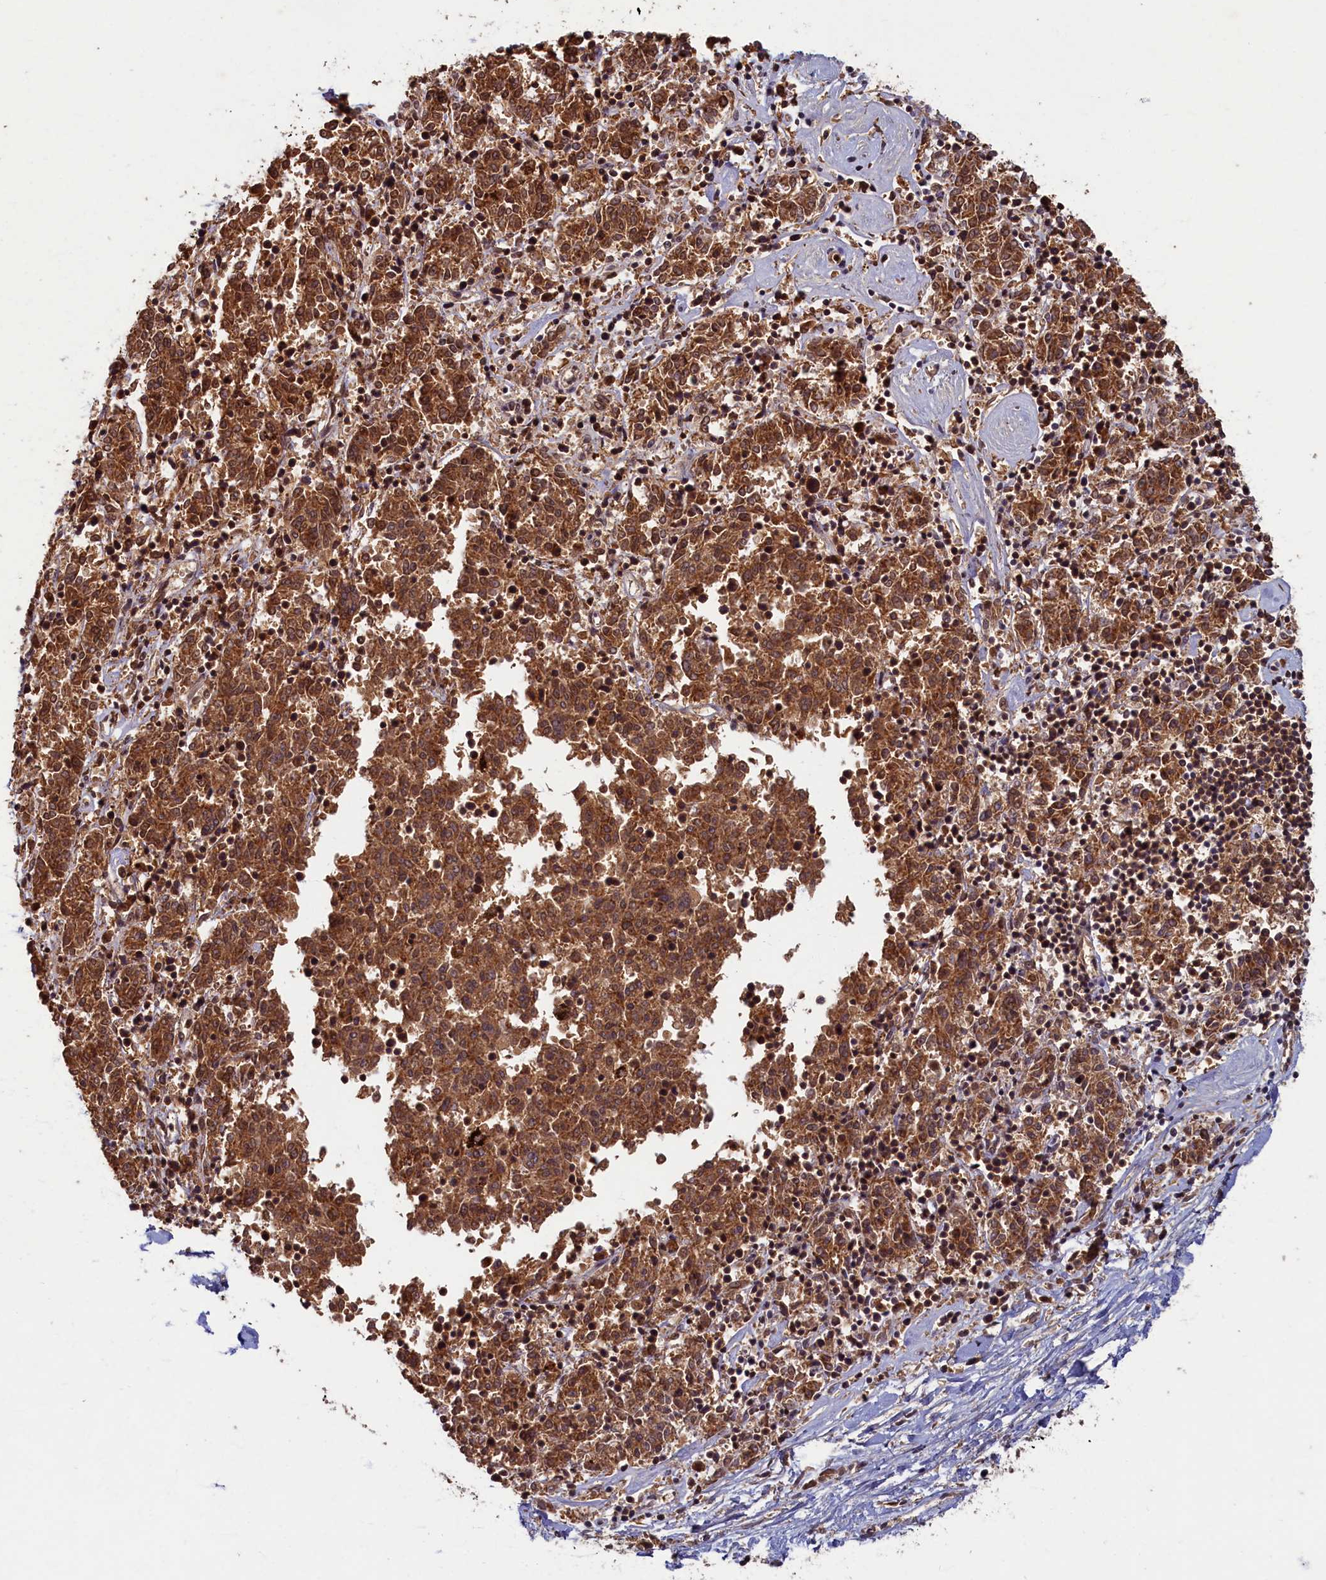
{"staining": {"intensity": "strong", "quantity": ">75%", "location": "cytoplasmic/membranous,nuclear"}, "tissue": "melanoma", "cell_type": "Tumor cells", "image_type": "cancer", "snomed": [{"axis": "morphology", "description": "Malignant melanoma, NOS"}, {"axis": "topography", "description": "Skin"}], "caption": "Melanoma stained with a brown dye shows strong cytoplasmic/membranous and nuclear positive staining in about >75% of tumor cells.", "gene": "BRCA1", "patient": {"sex": "female", "age": 72}}